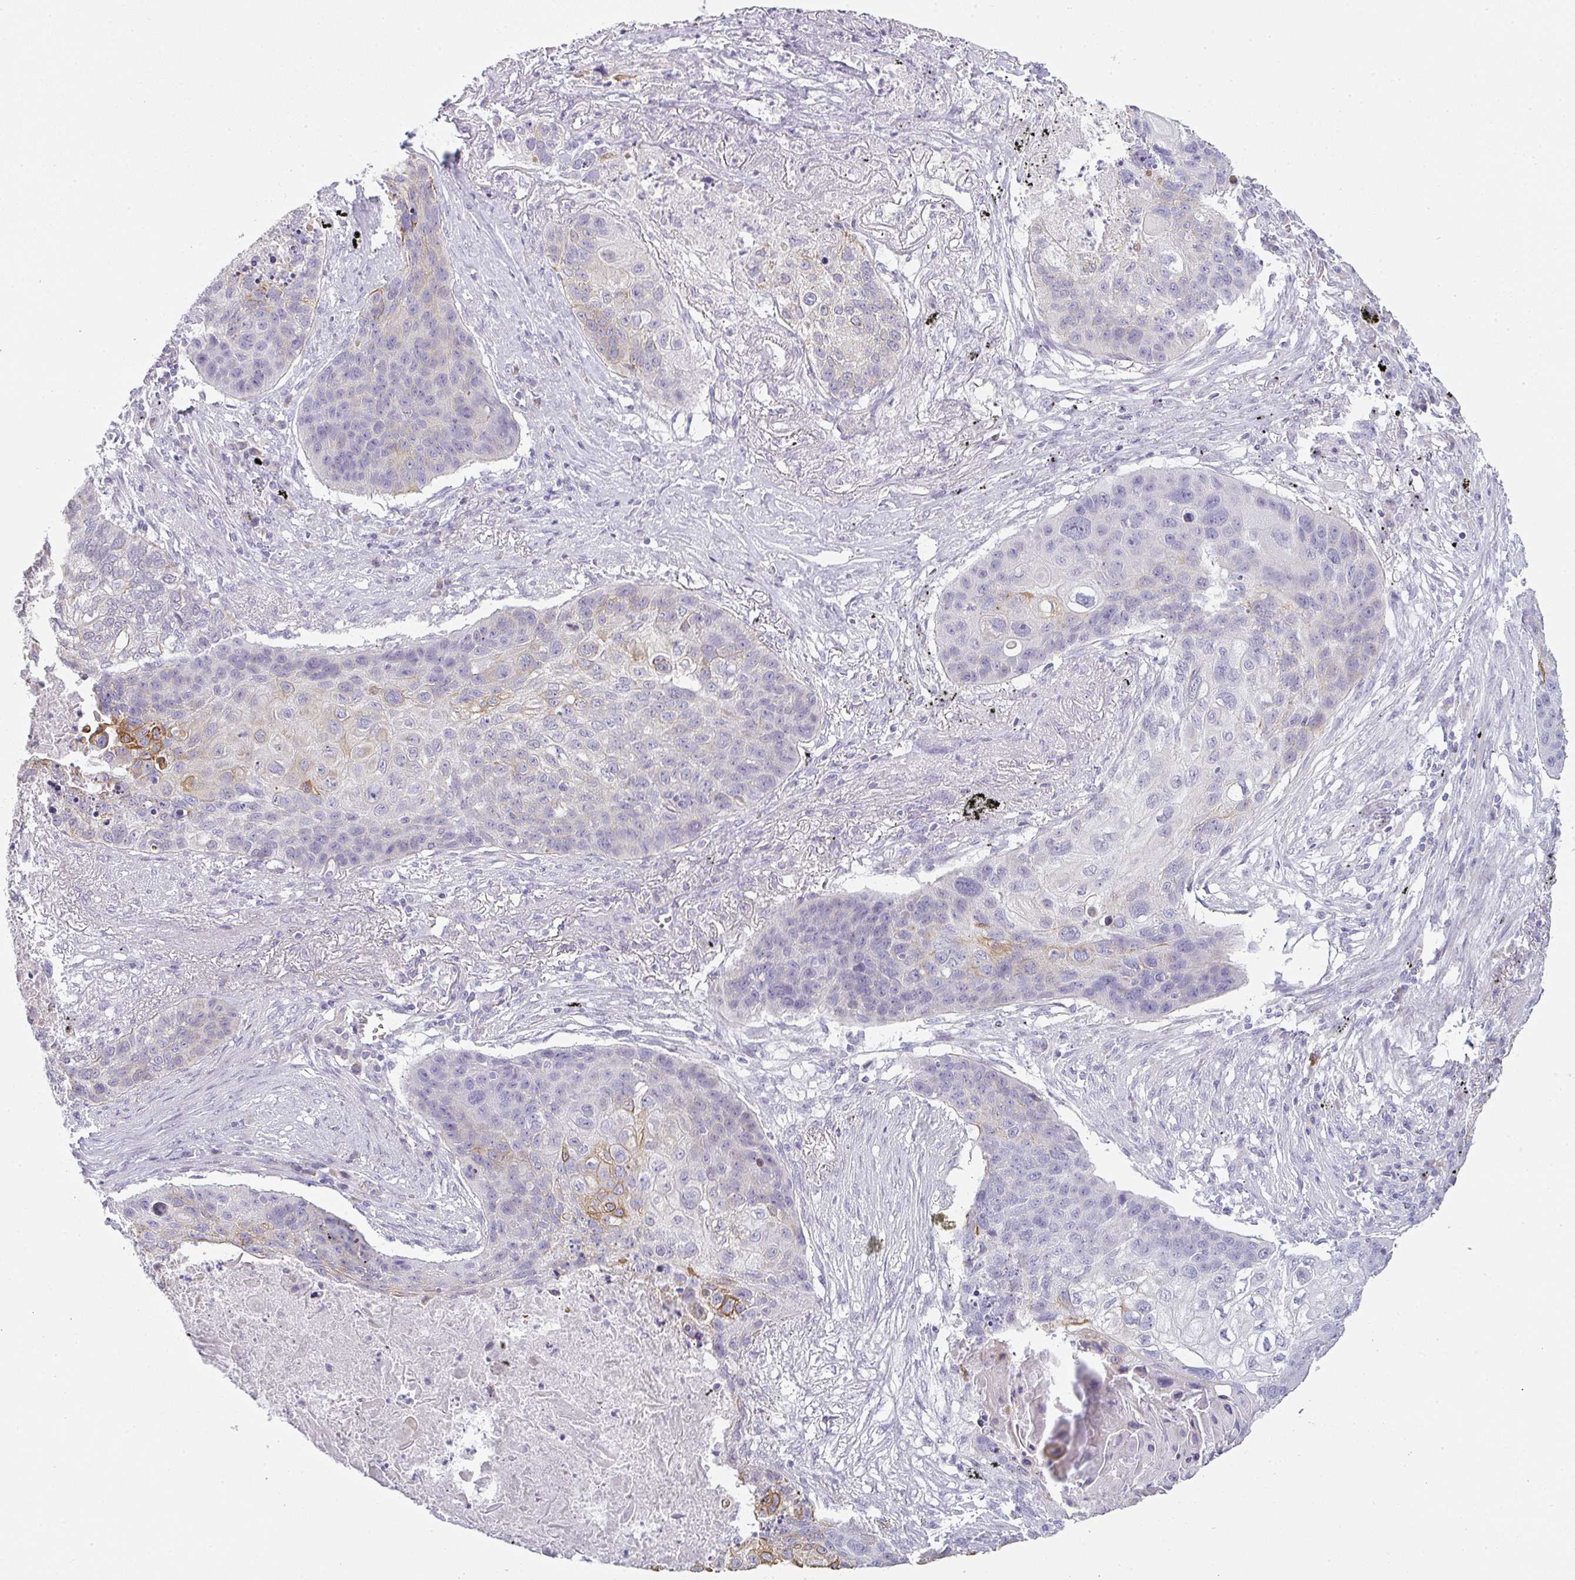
{"staining": {"intensity": "strong", "quantity": "<25%", "location": "cytoplasmic/membranous"}, "tissue": "lung cancer", "cell_type": "Tumor cells", "image_type": "cancer", "snomed": [{"axis": "morphology", "description": "Squamous cell carcinoma, NOS"}, {"axis": "topography", "description": "Lung"}], "caption": "Strong cytoplasmic/membranous protein expression is appreciated in approximately <25% of tumor cells in lung cancer (squamous cell carcinoma).", "gene": "SIRPB2", "patient": {"sex": "female", "age": 63}}